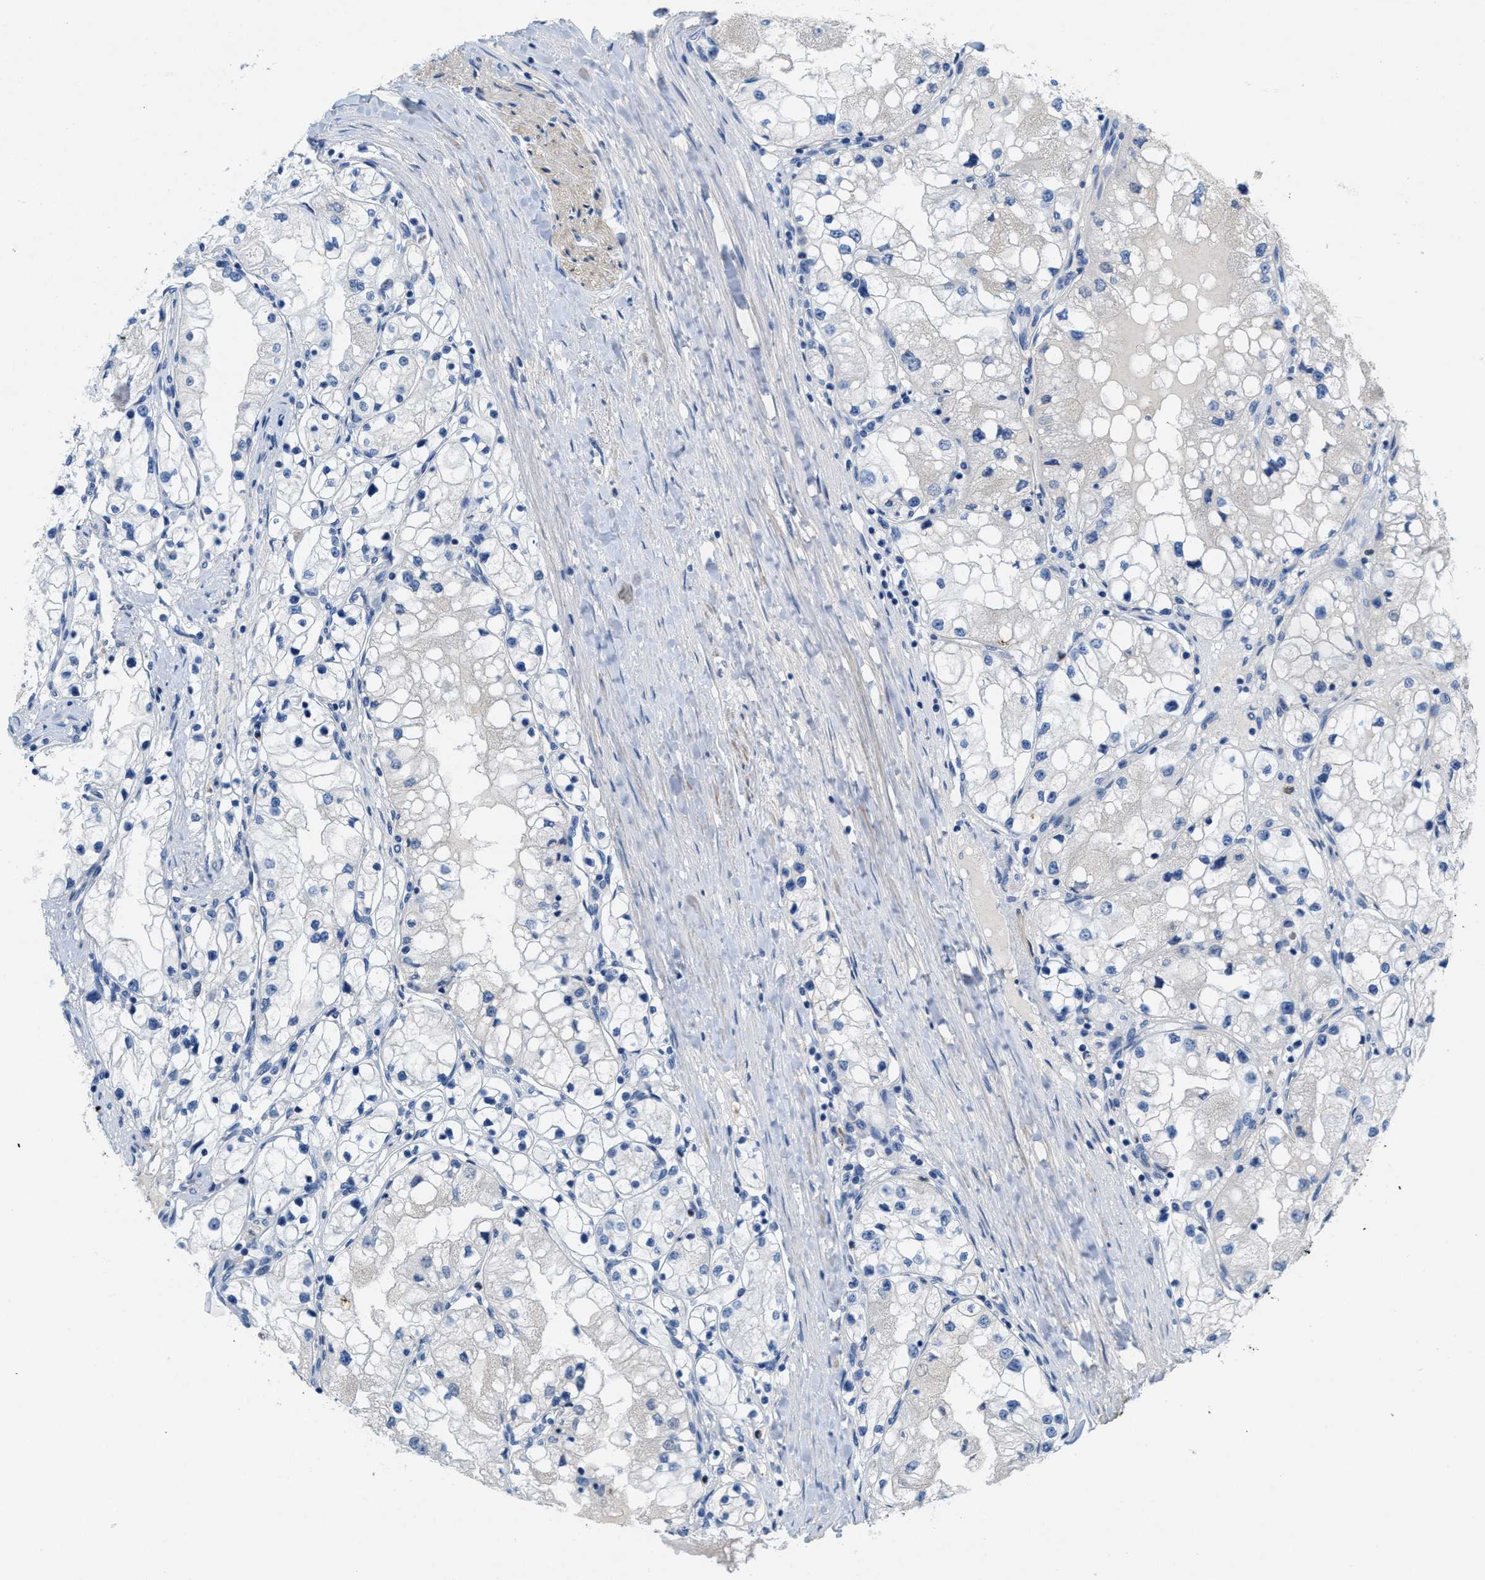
{"staining": {"intensity": "negative", "quantity": "none", "location": "none"}, "tissue": "renal cancer", "cell_type": "Tumor cells", "image_type": "cancer", "snomed": [{"axis": "morphology", "description": "Adenocarcinoma, NOS"}, {"axis": "topography", "description": "Kidney"}], "caption": "The IHC photomicrograph has no significant staining in tumor cells of renal adenocarcinoma tissue.", "gene": "CPA2", "patient": {"sex": "male", "age": 68}}